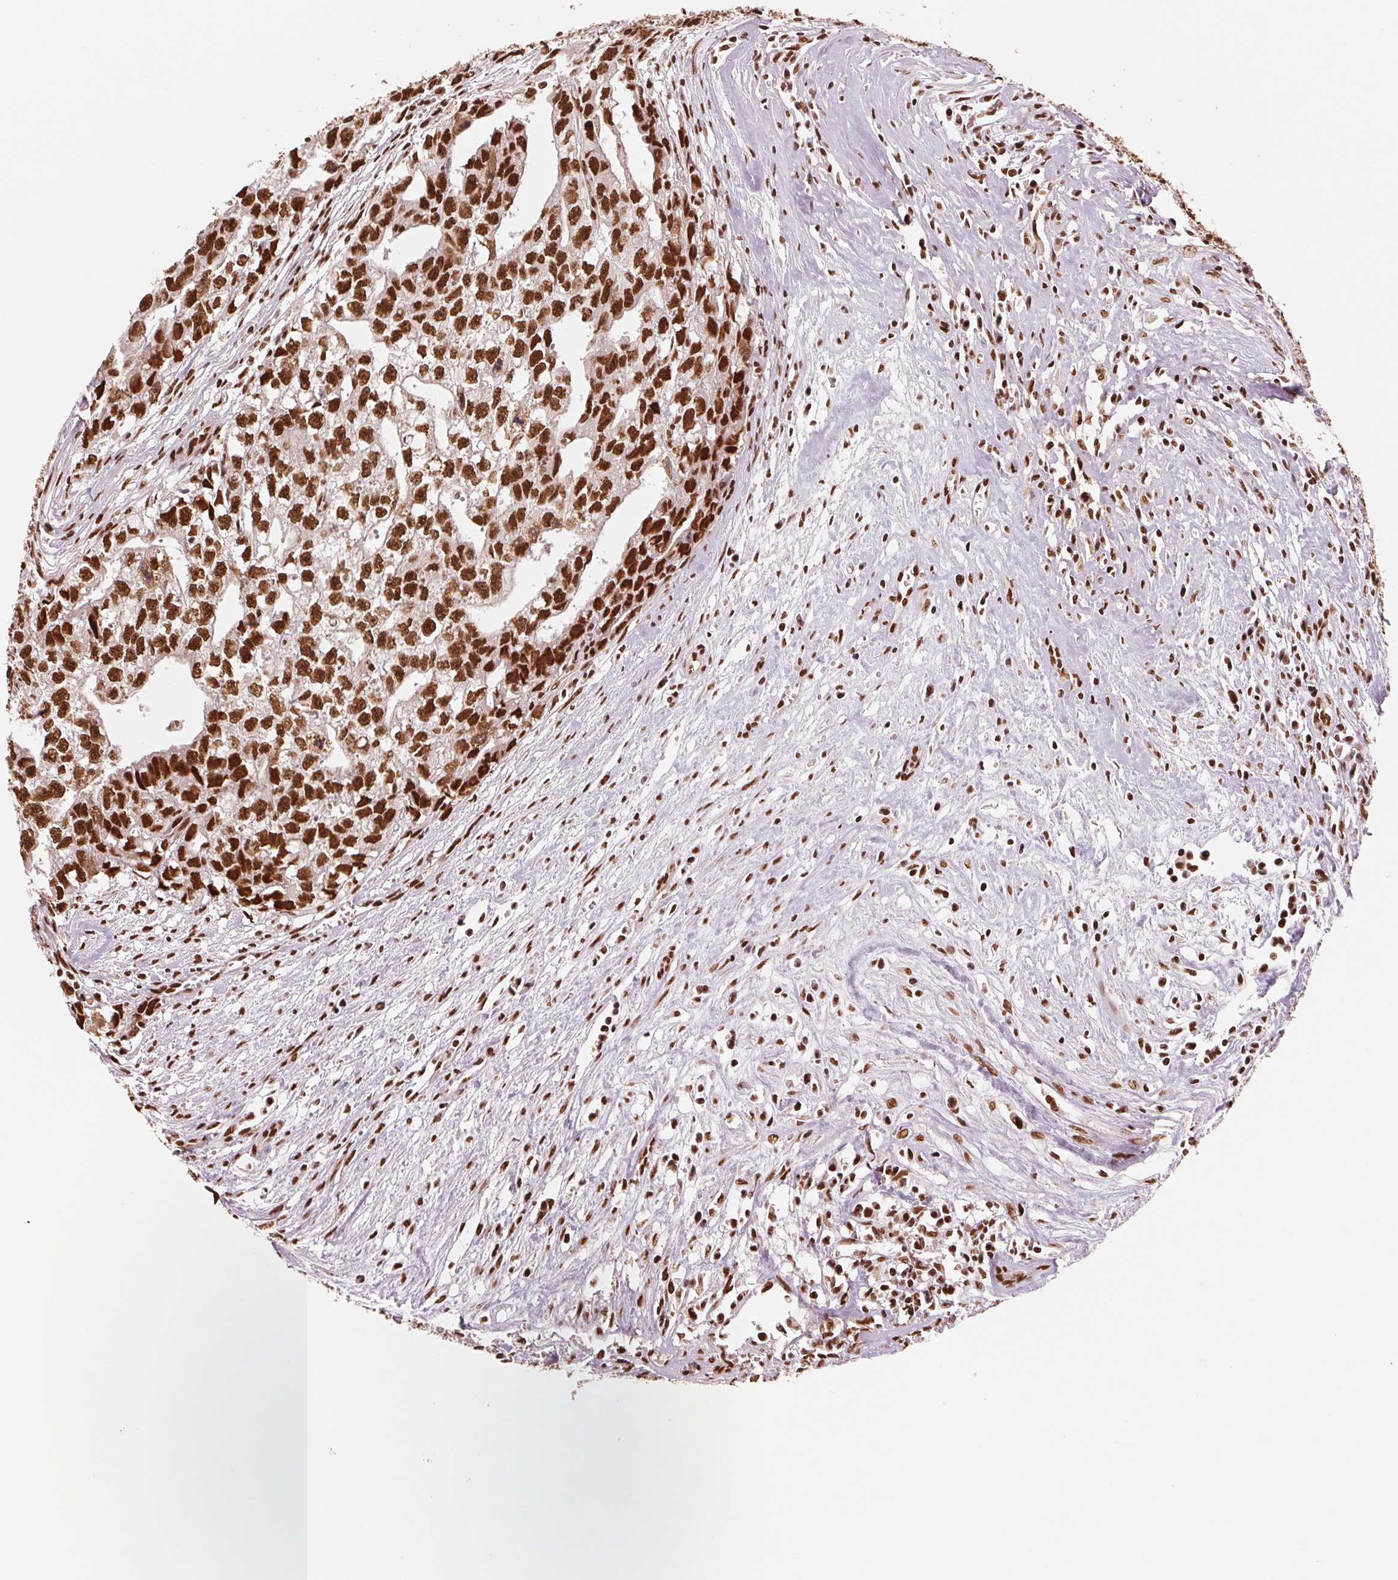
{"staining": {"intensity": "strong", "quantity": ">75%", "location": "nuclear"}, "tissue": "testis cancer", "cell_type": "Tumor cells", "image_type": "cancer", "snomed": [{"axis": "morphology", "description": "Carcinoma, Embryonal, NOS"}, {"axis": "morphology", "description": "Teratoma, malignant, NOS"}, {"axis": "topography", "description": "Testis"}], "caption": "Immunohistochemical staining of testis cancer shows high levels of strong nuclear protein staining in about >75% of tumor cells.", "gene": "TTLL9", "patient": {"sex": "male", "age": 24}}